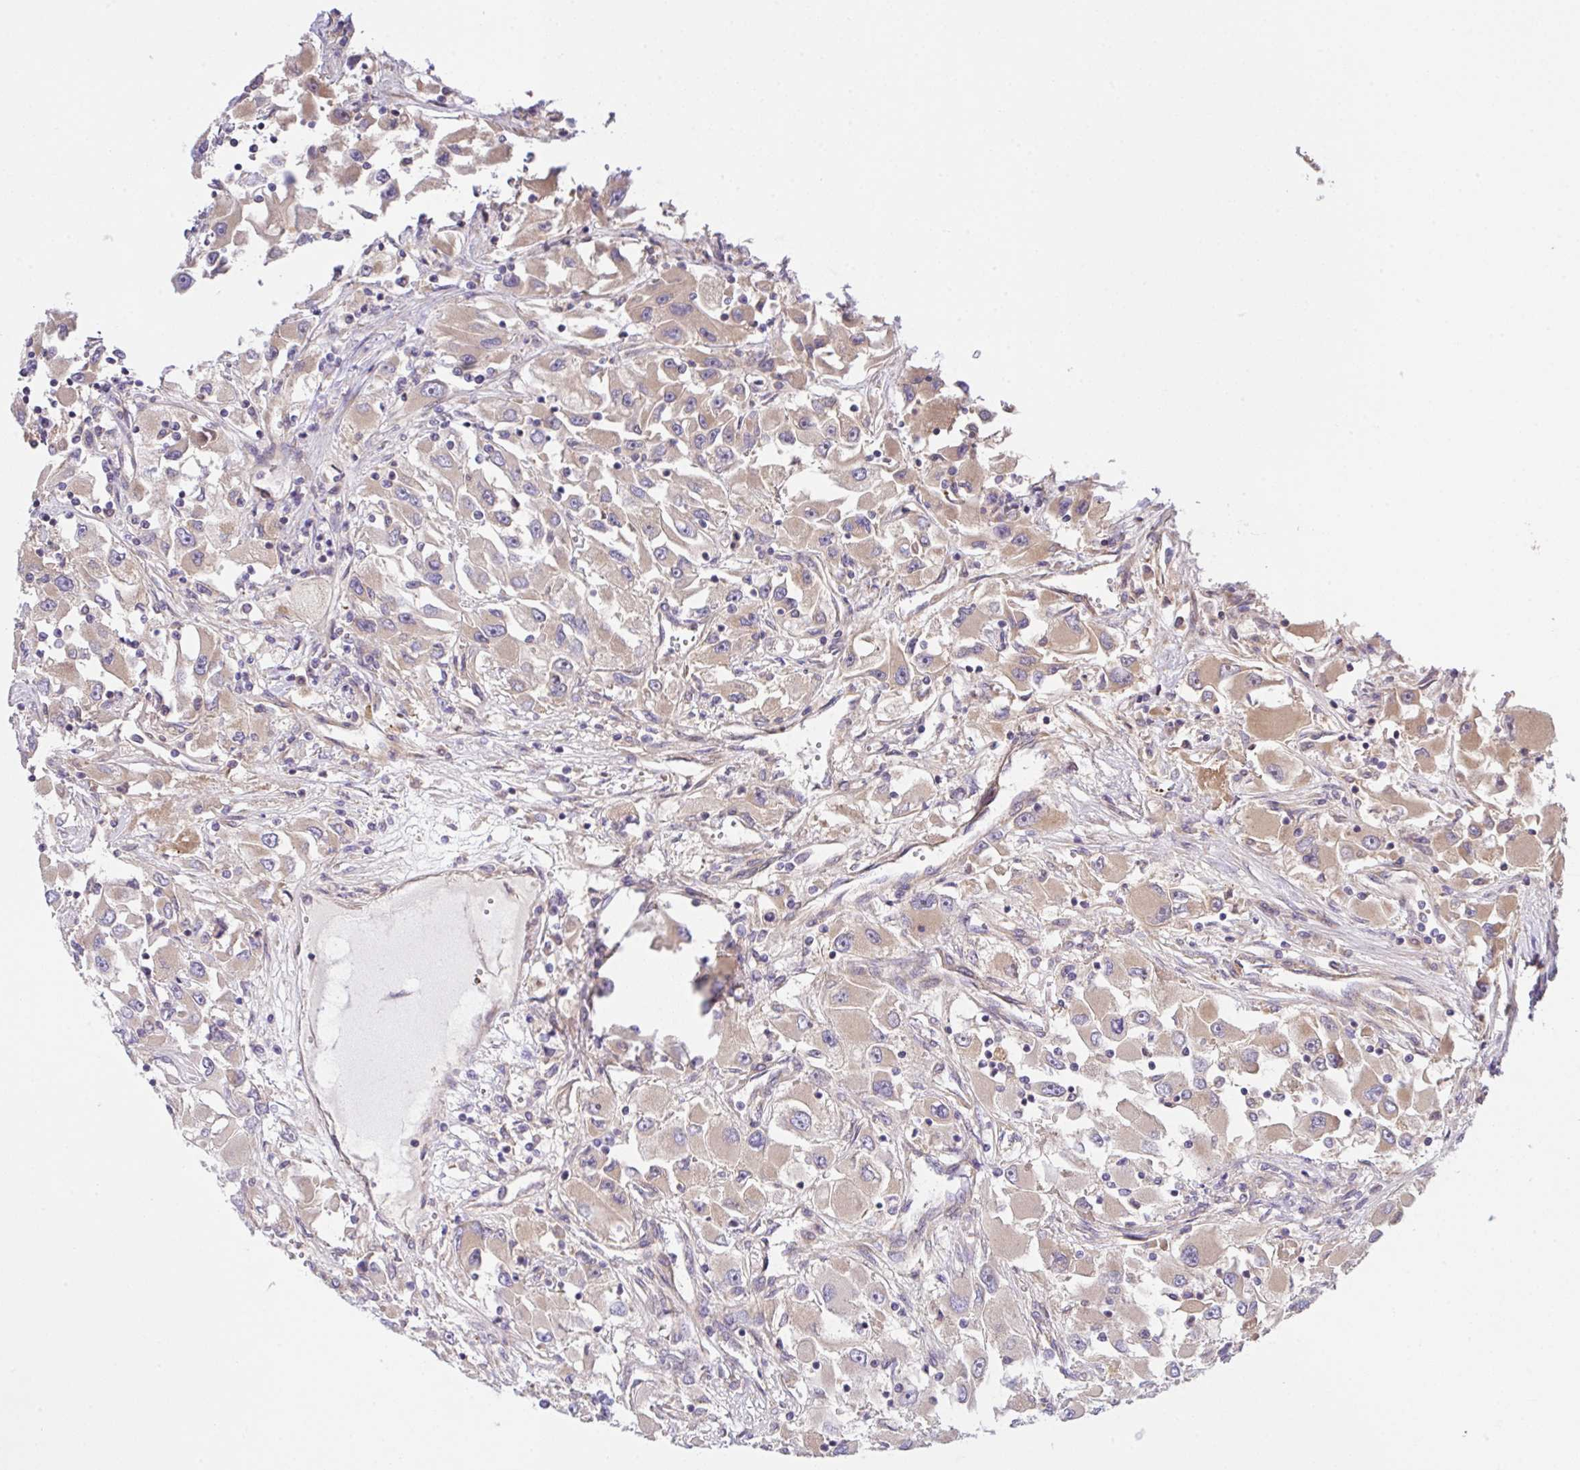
{"staining": {"intensity": "weak", "quantity": "<25%", "location": "cytoplasmic/membranous"}, "tissue": "renal cancer", "cell_type": "Tumor cells", "image_type": "cancer", "snomed": [{"axis": "morphology", "description": "Adenocarcinoma, NOS"}, {"axis": "topography", "description": "Kidney"}], "caption": "High power microscopy histopathology image of an IHC photomicrograph of renal cancer (adenocarcinoma), revealing no significant expression in tumor cells.", "gene": "UBE4A", "patient": {"sex": "female", "age": 52}}